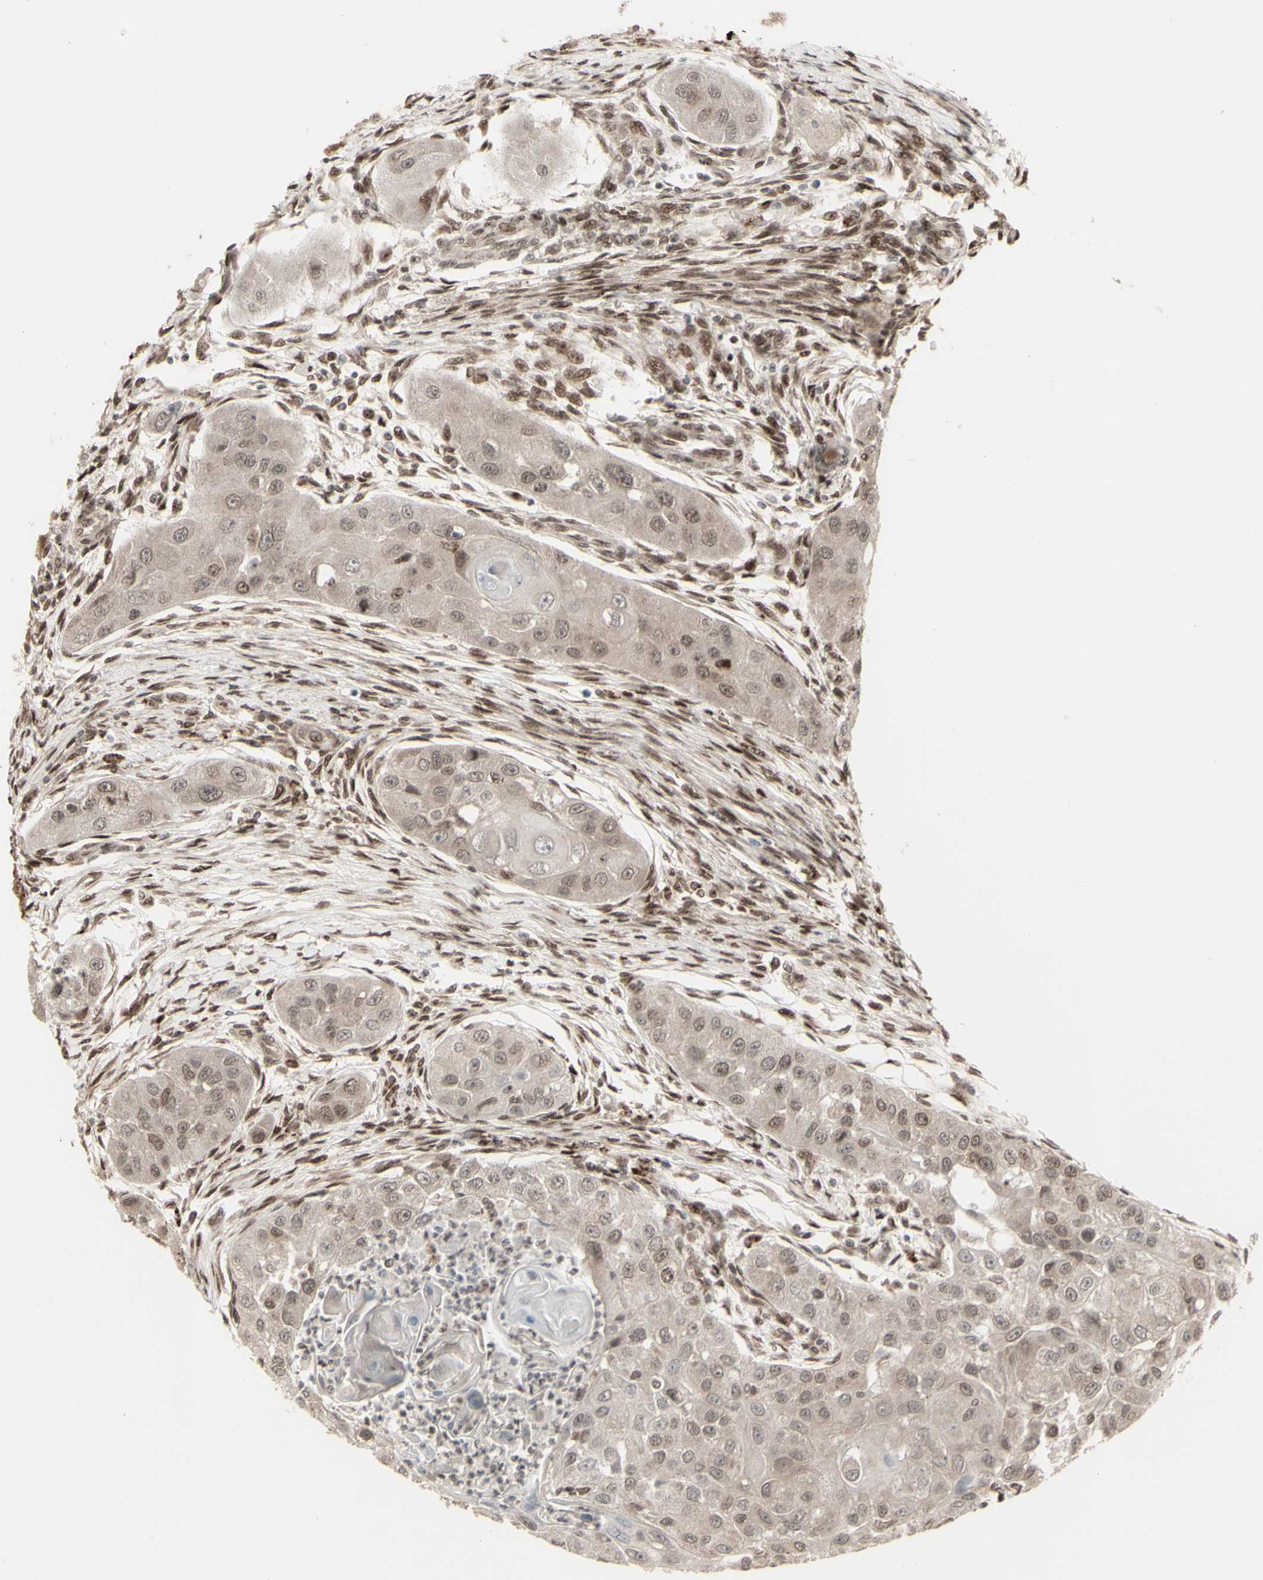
{"staining": {"intensity": "moderate", "quantity": ">75%", "location": "cytoplasmic/membranous,nuclear"}, "tissue": "head and neck cancer", "cell_type": "Tumor cells", "image_type": "cancer", "snomed": [{"axis": "morphology", "description": "Normal tissue, NOS"}, {"axis": "morphology", "description": "Squamous cell carcinoma, NOS"}, {"axis": "topography", "description": "Skeletal muscle"}, {"axis": "topography", "description": "Head-Neck"}], "caption": "Brown immunohistochemical staining in human head and neck squamous cell carcinoma demonstrates moderate cytoplasmic/membranous and nuclear positivity in approximately >75% of tumor cells.", "gene": "CBX1", "patient": {"sex": "male", "age": 51}}